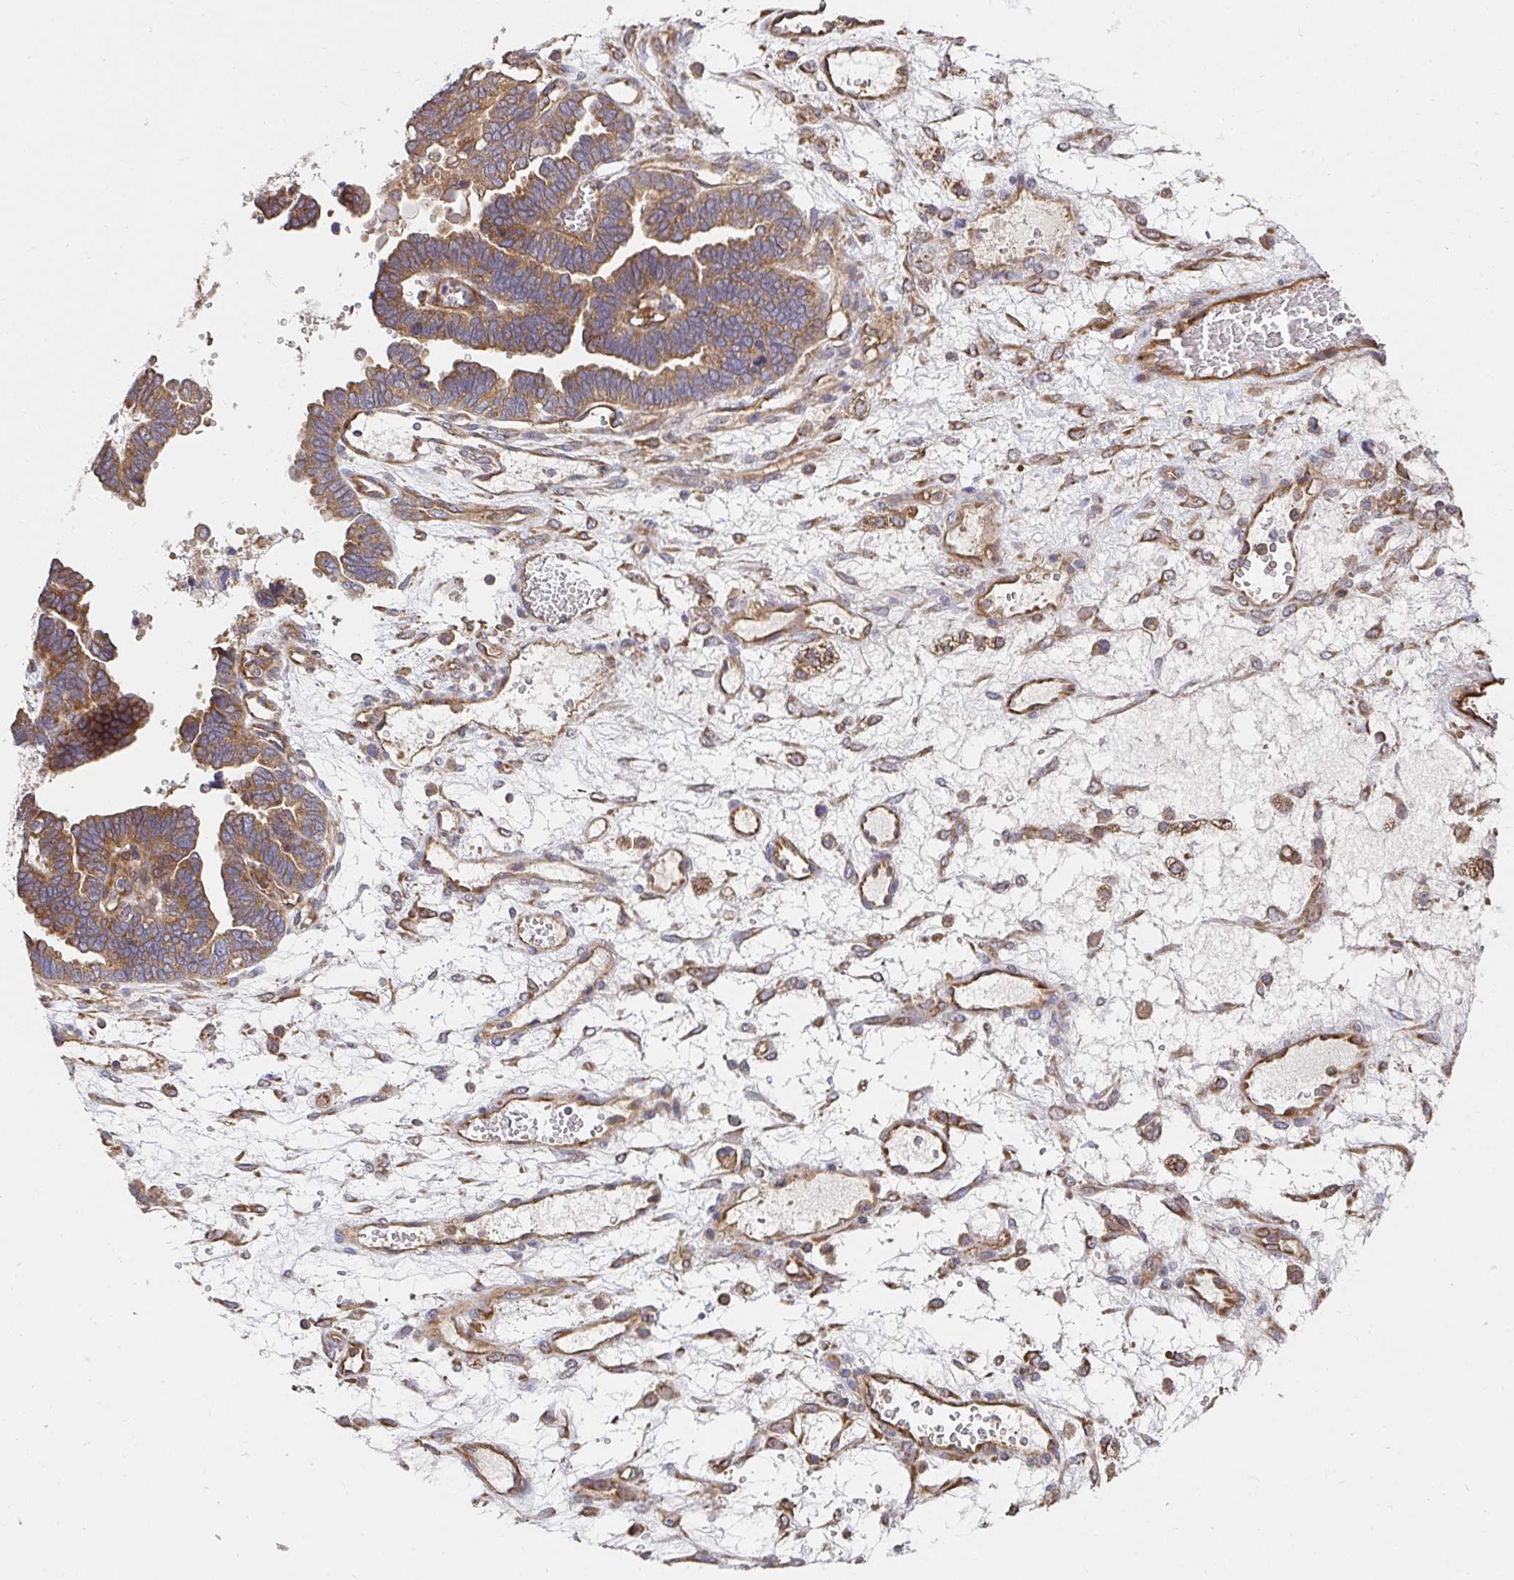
{"staining": {"intensity": "moderate", "quantity": ">75%", "location": "cytoplasmic/membranous"}, "tissue": "ovarian cancer", "cell_type": "Tumor cells", "image_type": "cancer", "snomed": [{"axis": "morphology", "description": "Cystadenocarcinoma, serous, NOS"}, {"axis": "topography", "description": "Ovary"}], "caption": "Protein analysis of serous cystadenocarcinoma (ovarian) tissue demonstrates moderate cytoplasmic/membranous positivity in approximately >75% of tumor cells.", "gene": "APBB1", "patient": {"sex": "female", "age": 51}}